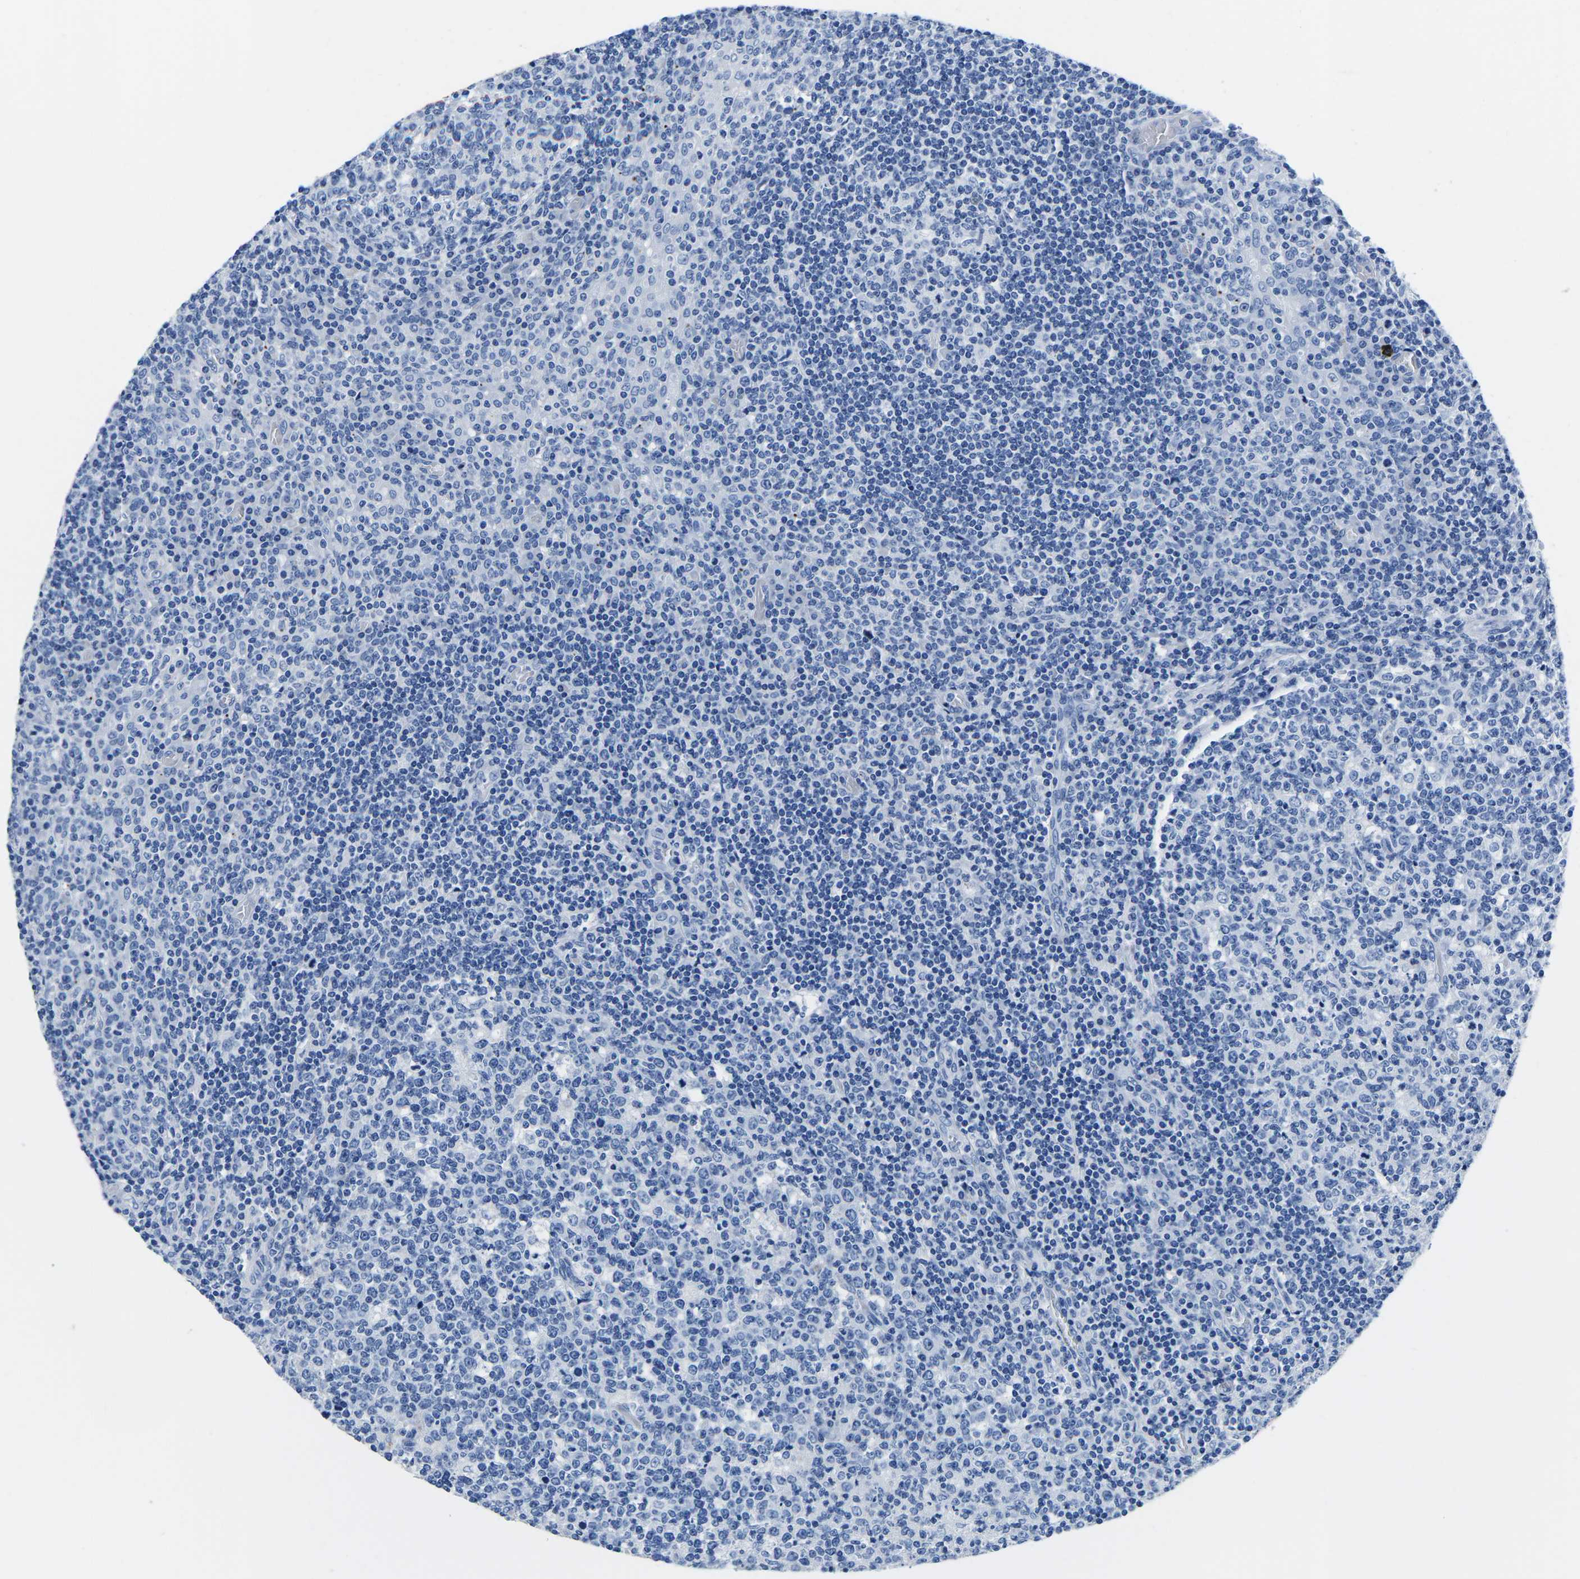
{"staining": {"intensity": "negative", "quantity": "none", "location": "none"}, "tissue": "tonsil", "cell_type": "Germinal center cells", "image_type": "normal", "snomed": [{"axis": "morphology", "description": "Normal tissue, NOS"}, {"axis": "topography", "description": "Tonsil"}], "caption": "There is no significant positivity in germinal center cells of tonsil. (DAB immunohistochemistry with hematoxylin counter stain).", "gene": "CYP1A2", "patient": {"sex": "female", "age": 19}}